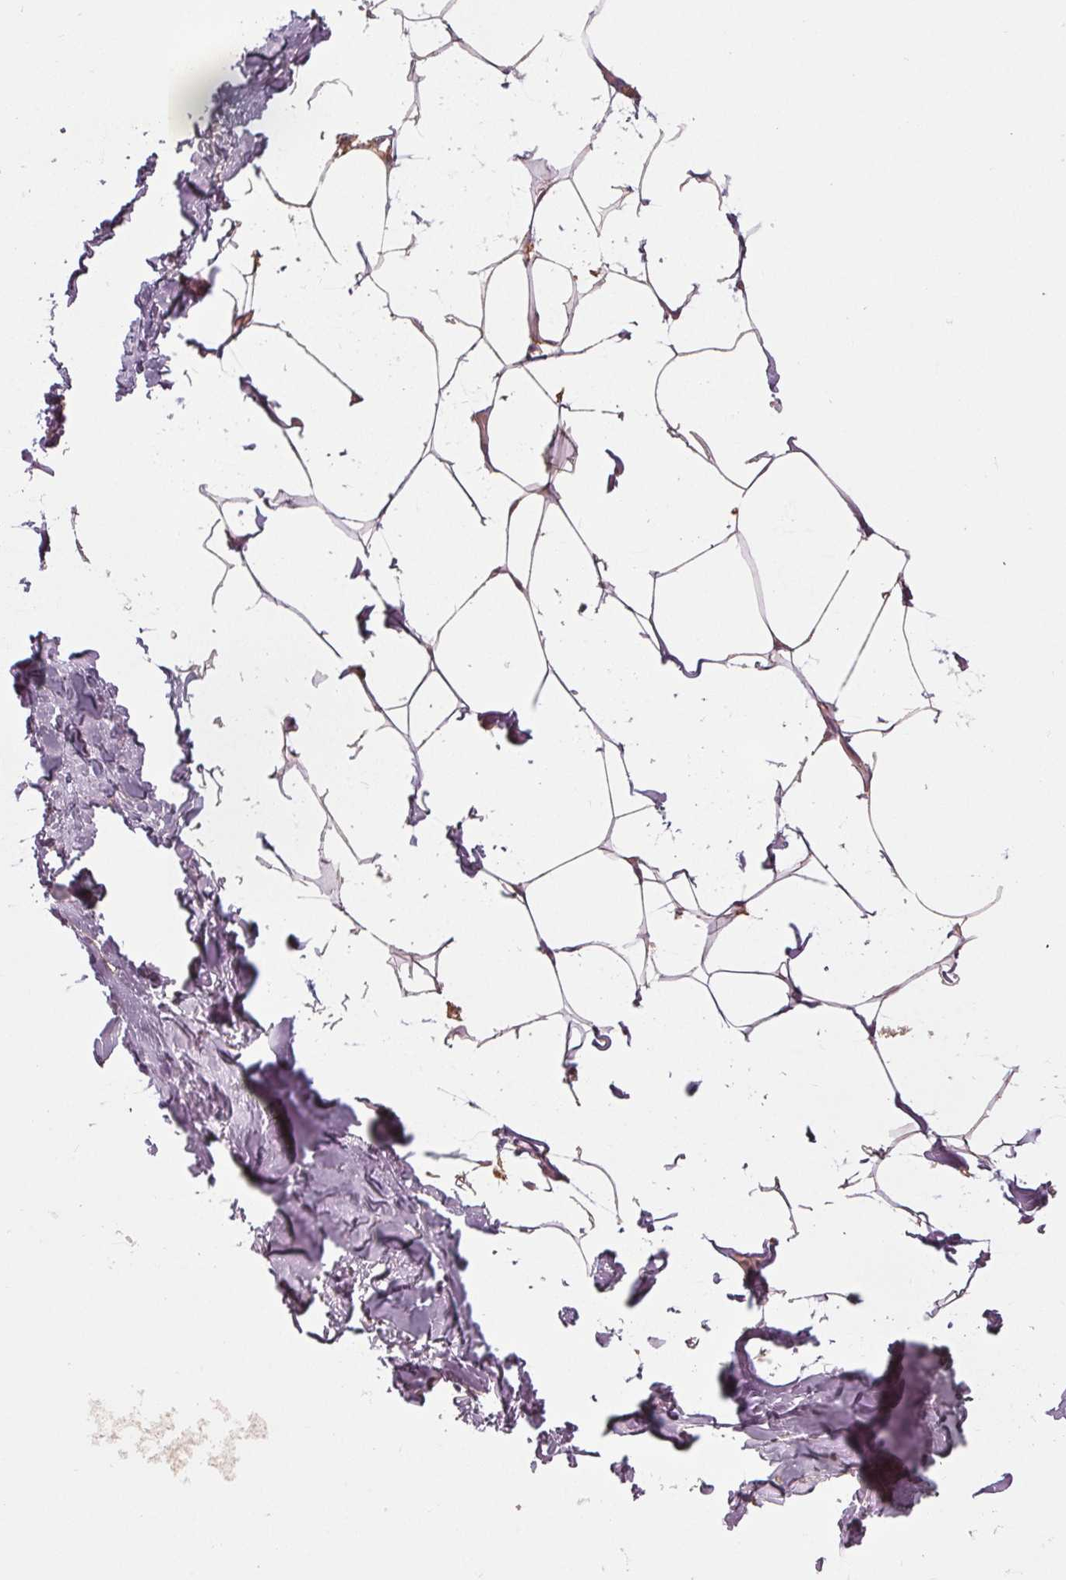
{"staining": {"intensity": "weak", "quantity": ">75%", "location": "cytoplasmic/membranous"}, "tissue": "breast", "cell_type": "Adipocytes", "image_type": "normal", "snomed": [{"axis": "morphology", "description": "Normal tissue, NOS"}, {"axis": "topography", "description": "Breast"}], "caption": "An IHC photomicrograph of benign tissue is shown. Protein staining in brown highlights weak cytoplasmic/membranous positivity in breast within adipocytes.", "gene": "GNB2", "patient": {"sex": "female", "age": 32}}